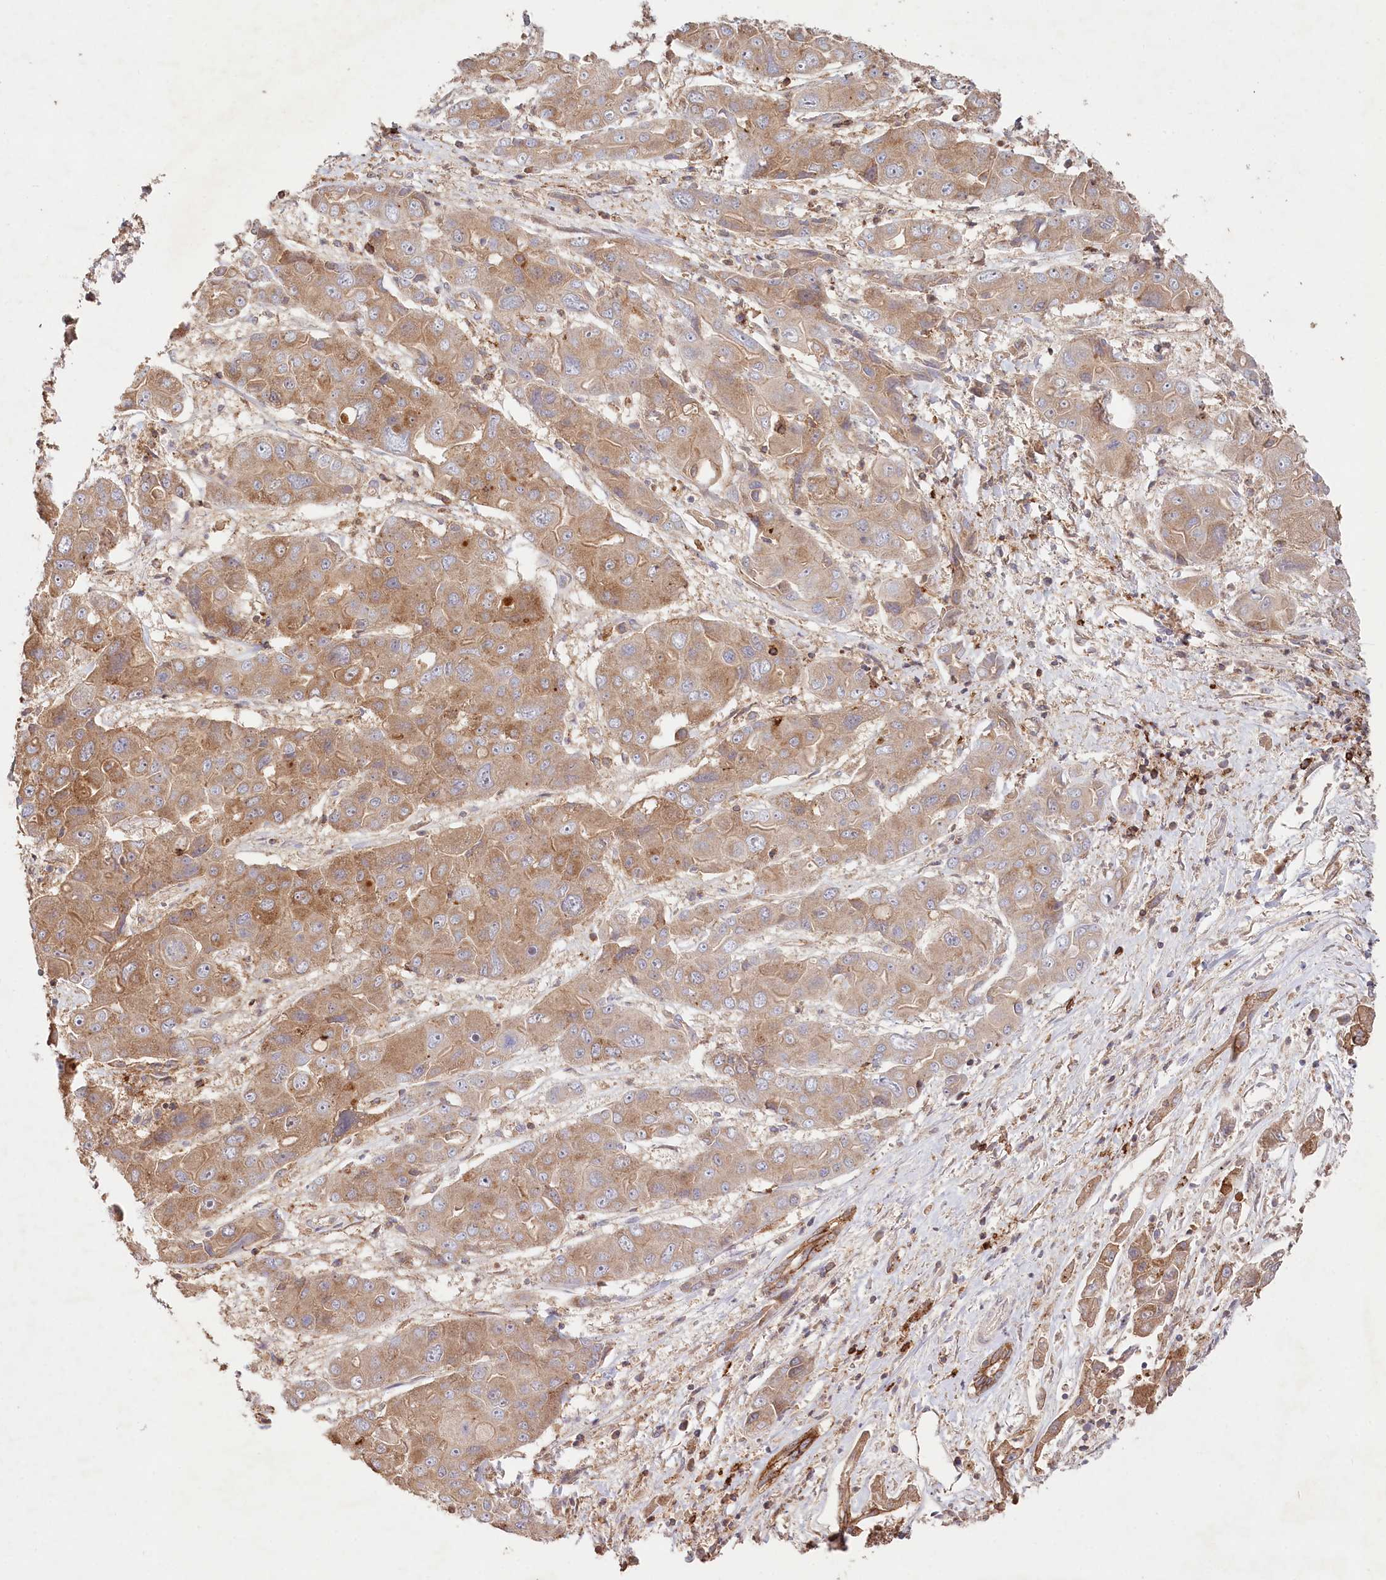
{"staining": {"intensity": "moderate", "quantity": ">75%", "location": "cytoplasmic/membranous"}, "tissue": "liver cancer", "cell_type": "Tumor cells", "image_type": "cancer", "snomed": [{"axis": "morphology", "description": "Cholangiocarcinoma"}, {"axis": "topography", "description": "Liver"}], "caption": "Liver cholangiocarcinoma stained with a protein marker exhibits moderate staining in tumor cells.", "gene": "RBP5", "patient": {"sex": "male", "age": 67}}